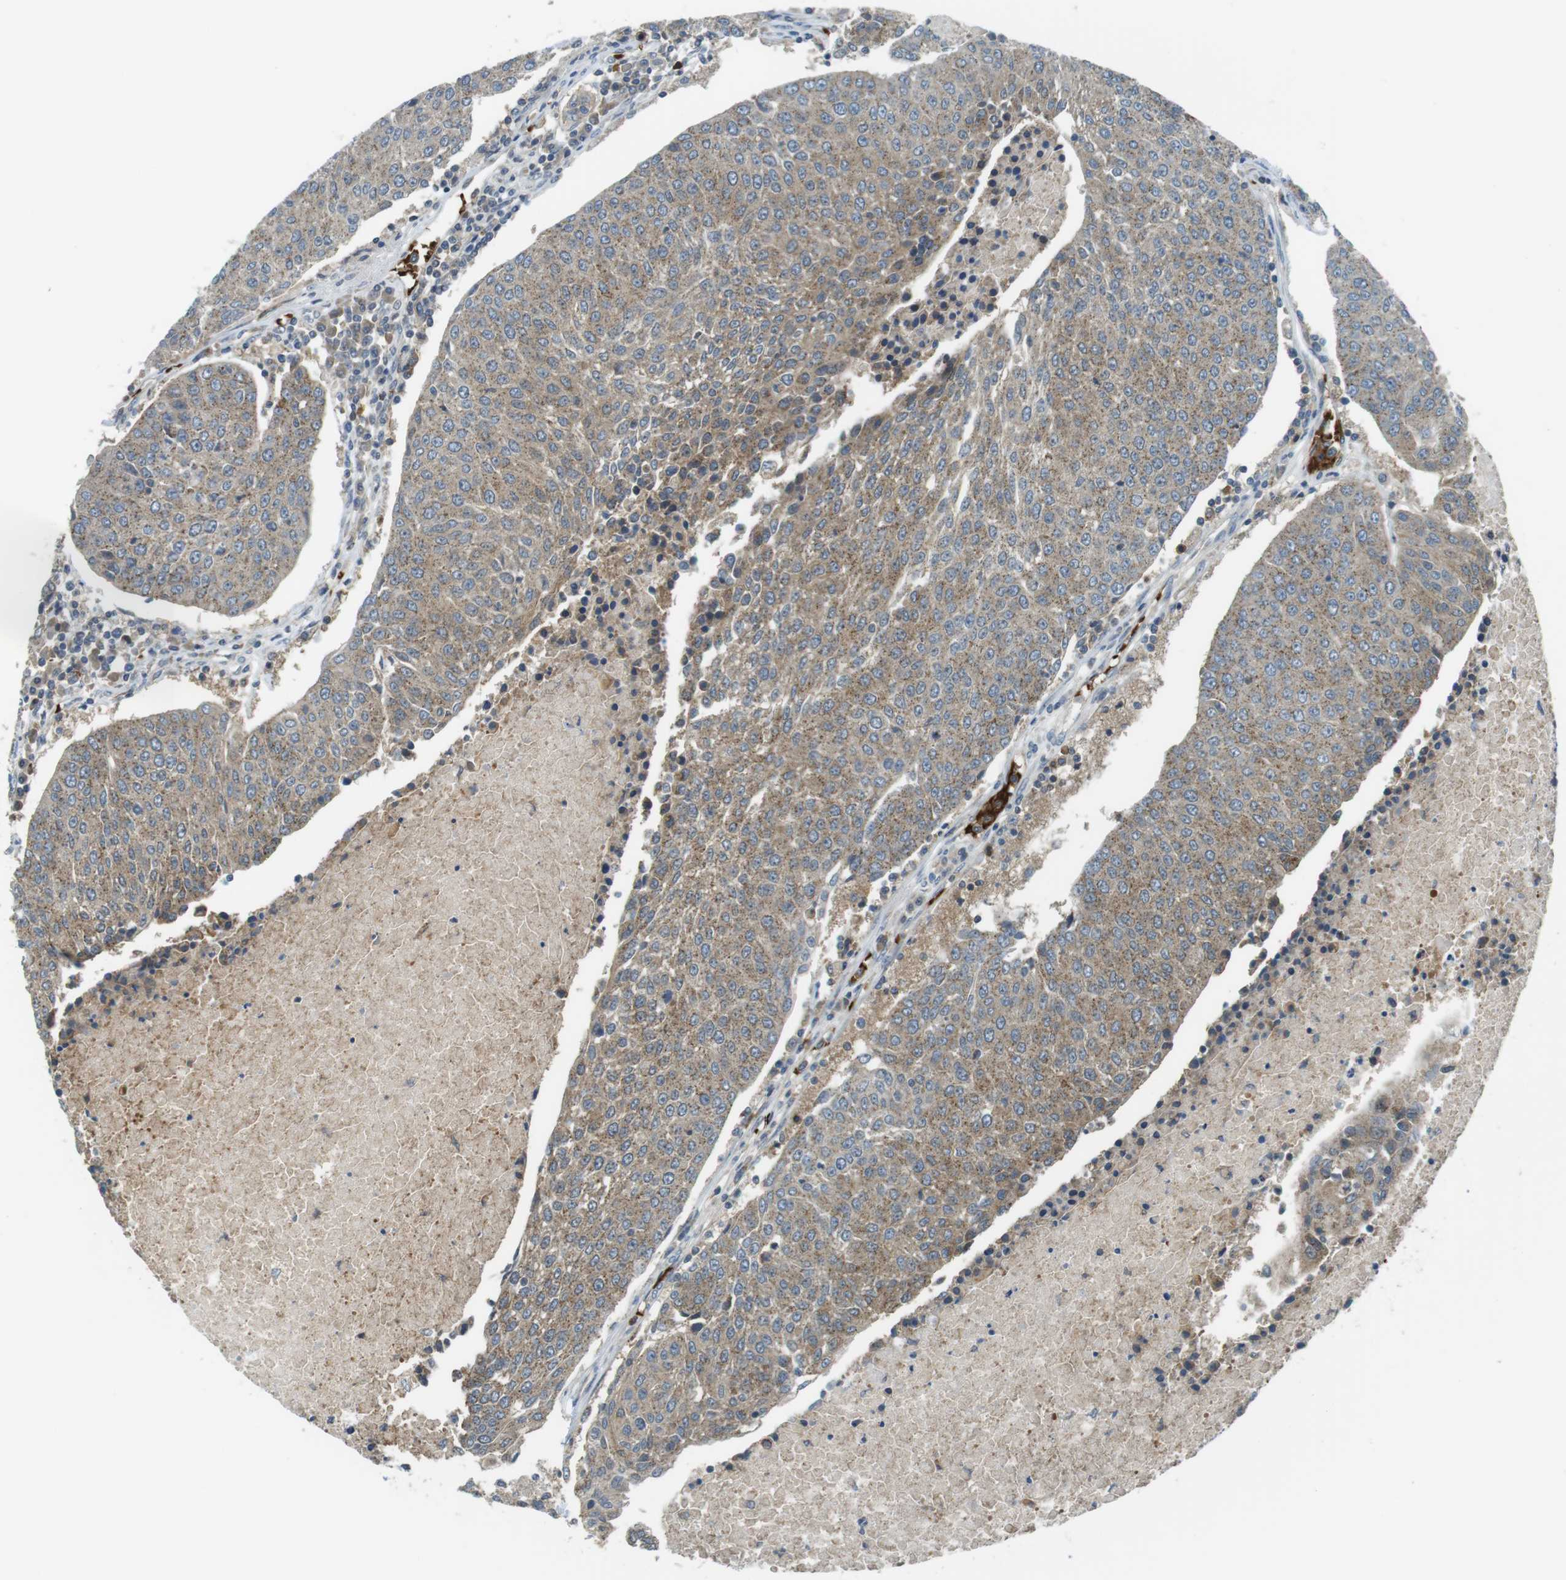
{"staining": {"intensity": "weak", "quantity": ">75%", "location": "cytoplasmic/membranous"}, "tissue": "urothelial cancer", "cell_type": "Tumor cells", "image_type": "cancer", "snomed": [{"axis": "morphology", "description": "Urothelial carcinoma, High grade"}, {"axis": "topography", "description": "Urinary bladder"}], "caption": "IHC photomicrograph of neoplastic tissue: human urothelial cancer stained using immunohistochemistry shows low levels of weak protein expression localized specifically in the cytoplasmic/membranous of tumor cells, appearing as a cytoplasmic/membranous brown color.", "gene": "LRRC3B", "patient": {"sex": "female", "age": 85}}